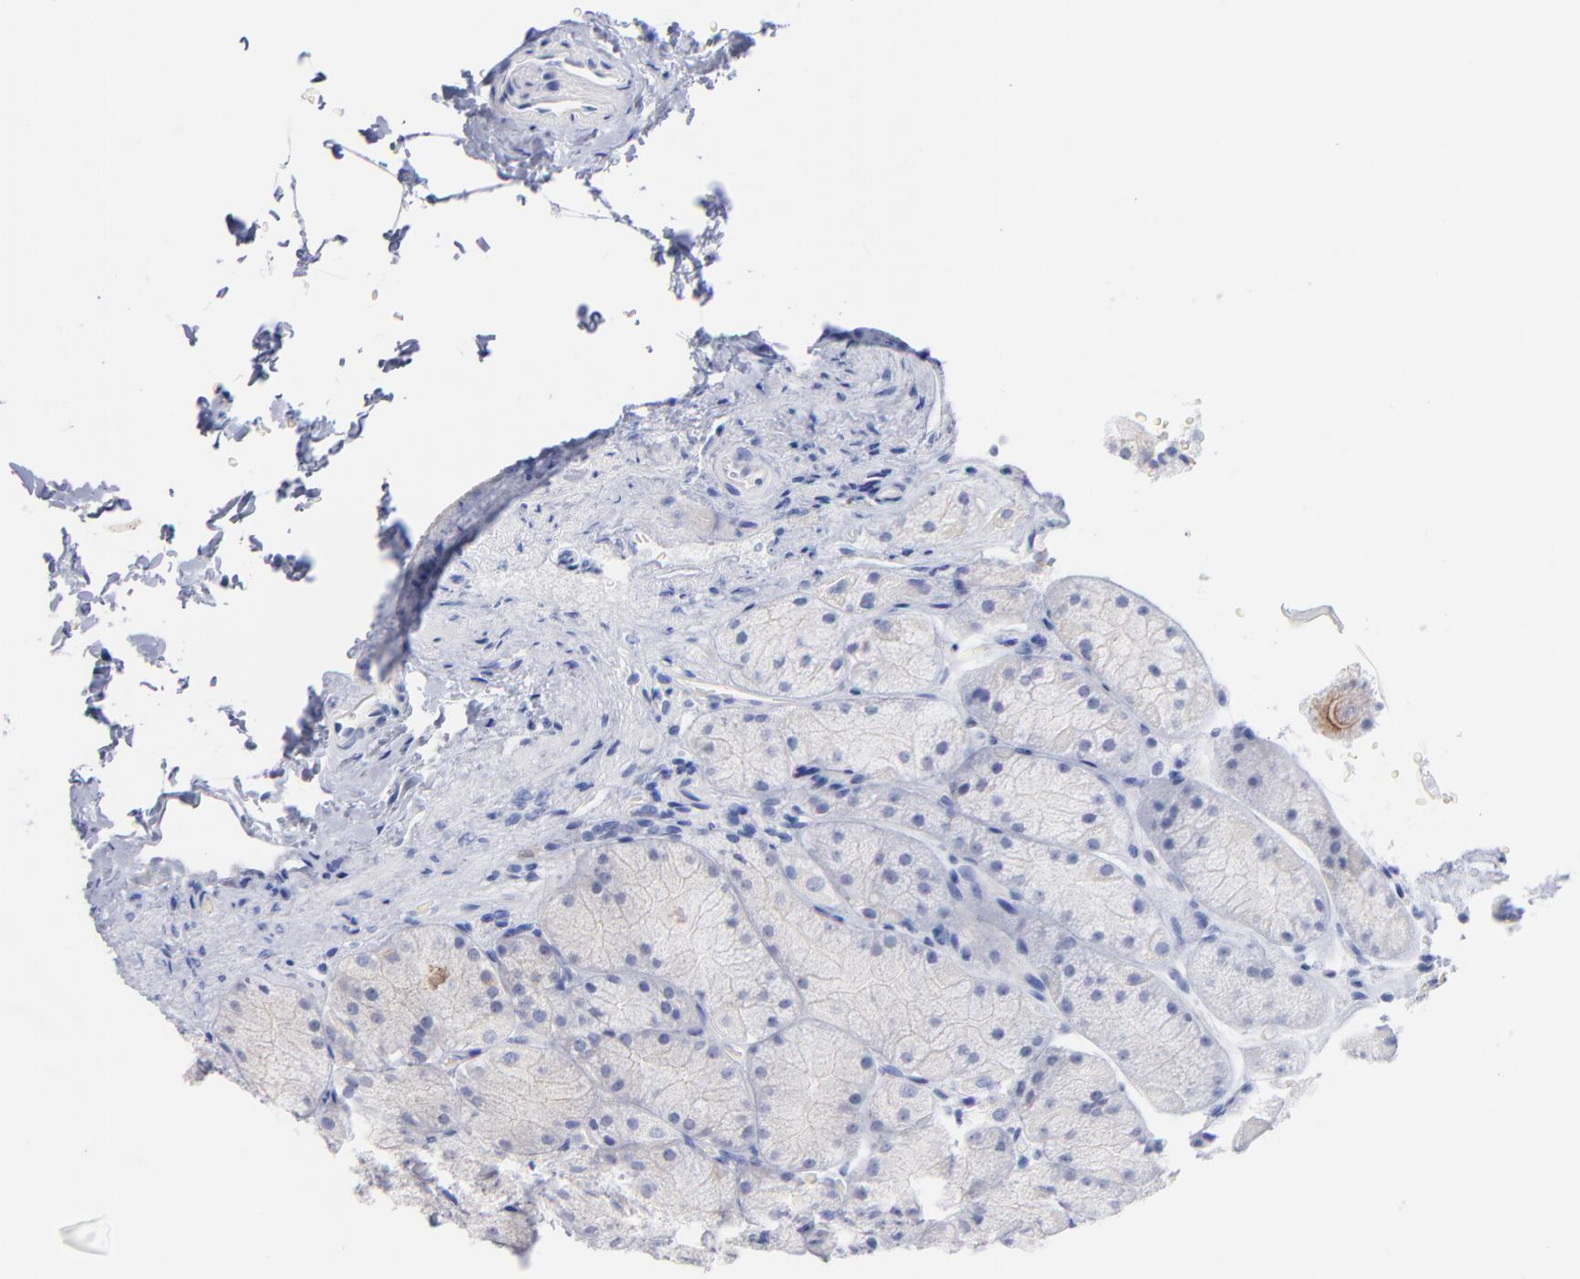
{"staining": {"intensity": "negative", "quantity": "none", "location": "none"}, "tissue": "stomach", "cell_type": "Glandular cells", "image_type": "normal", "snomed": [{"axis": "morphology", "description": "Normal tissue, NOS"}, {"axis": "topography", "description": "Stomach, upper"}], "caption": "This photomicrograph is of benign stomach stained with immunohistochemistry (IHC) to label a protein in brown with the nuclei are counter-stained blue. There is no positivity in glandular cells. Nuclei are stained in blue.", "gene": "BID", "patient": {"sex": "female", "age": 56}}